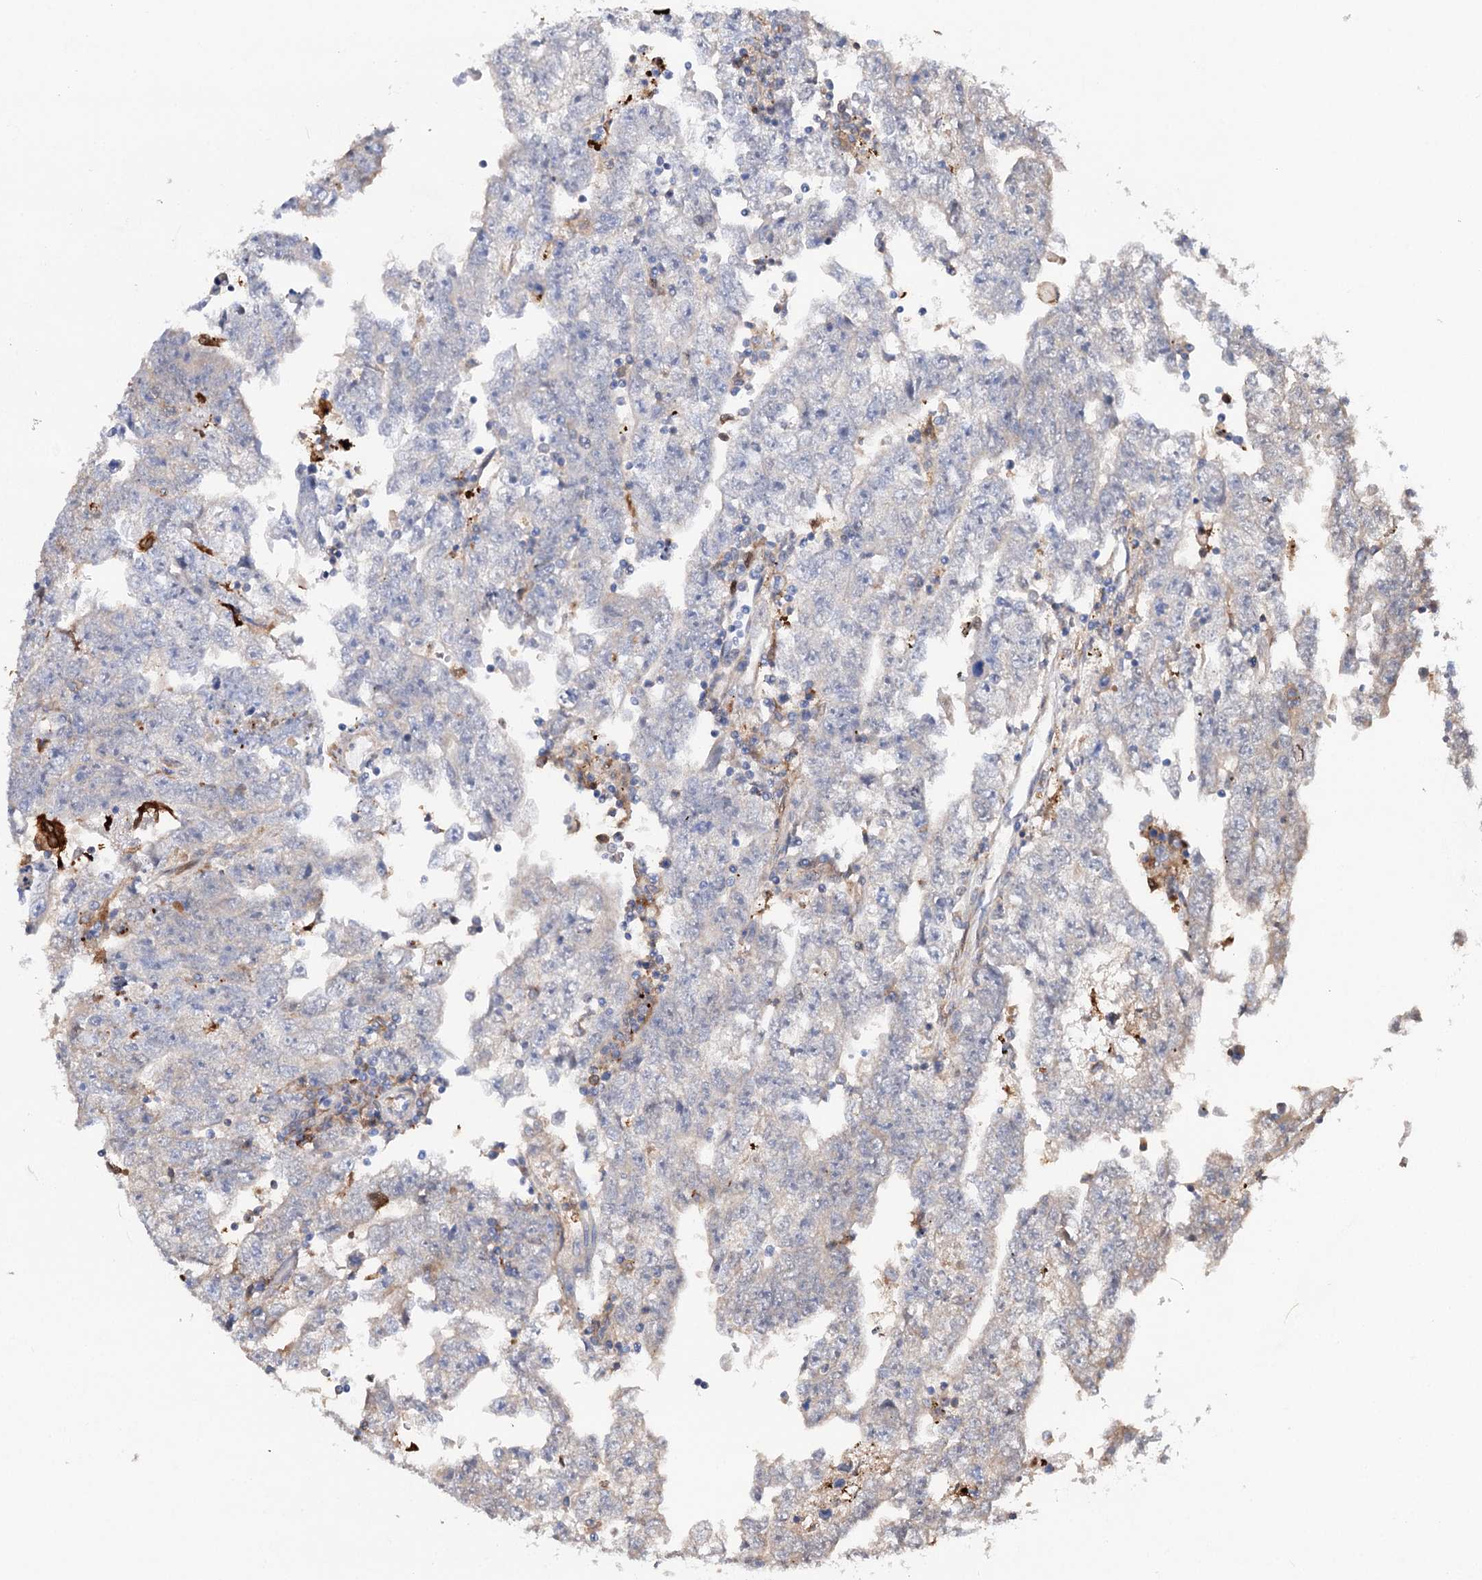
{"staining": {"intensity": "negative", "quantity": "none", "location": "none"}, "tissue": "testis cancer", "cell_type": "Tumor cells", "image_type": "cancer", "snomed": [{"axis": "morphology", "description": "Carcinoma, Embryonal, NOS"}, {"axis": "topography", "description": "Testis"}], "caption": "Tumor cells are negative for brown protein staining in testis cancer. (Stains: DAB IHC with hematoxylin counter stain, Microscopy: brightfield microscopy at high magnification).", "gene": "CFAP46", "patient": {"sex": "male", "age": 25}}